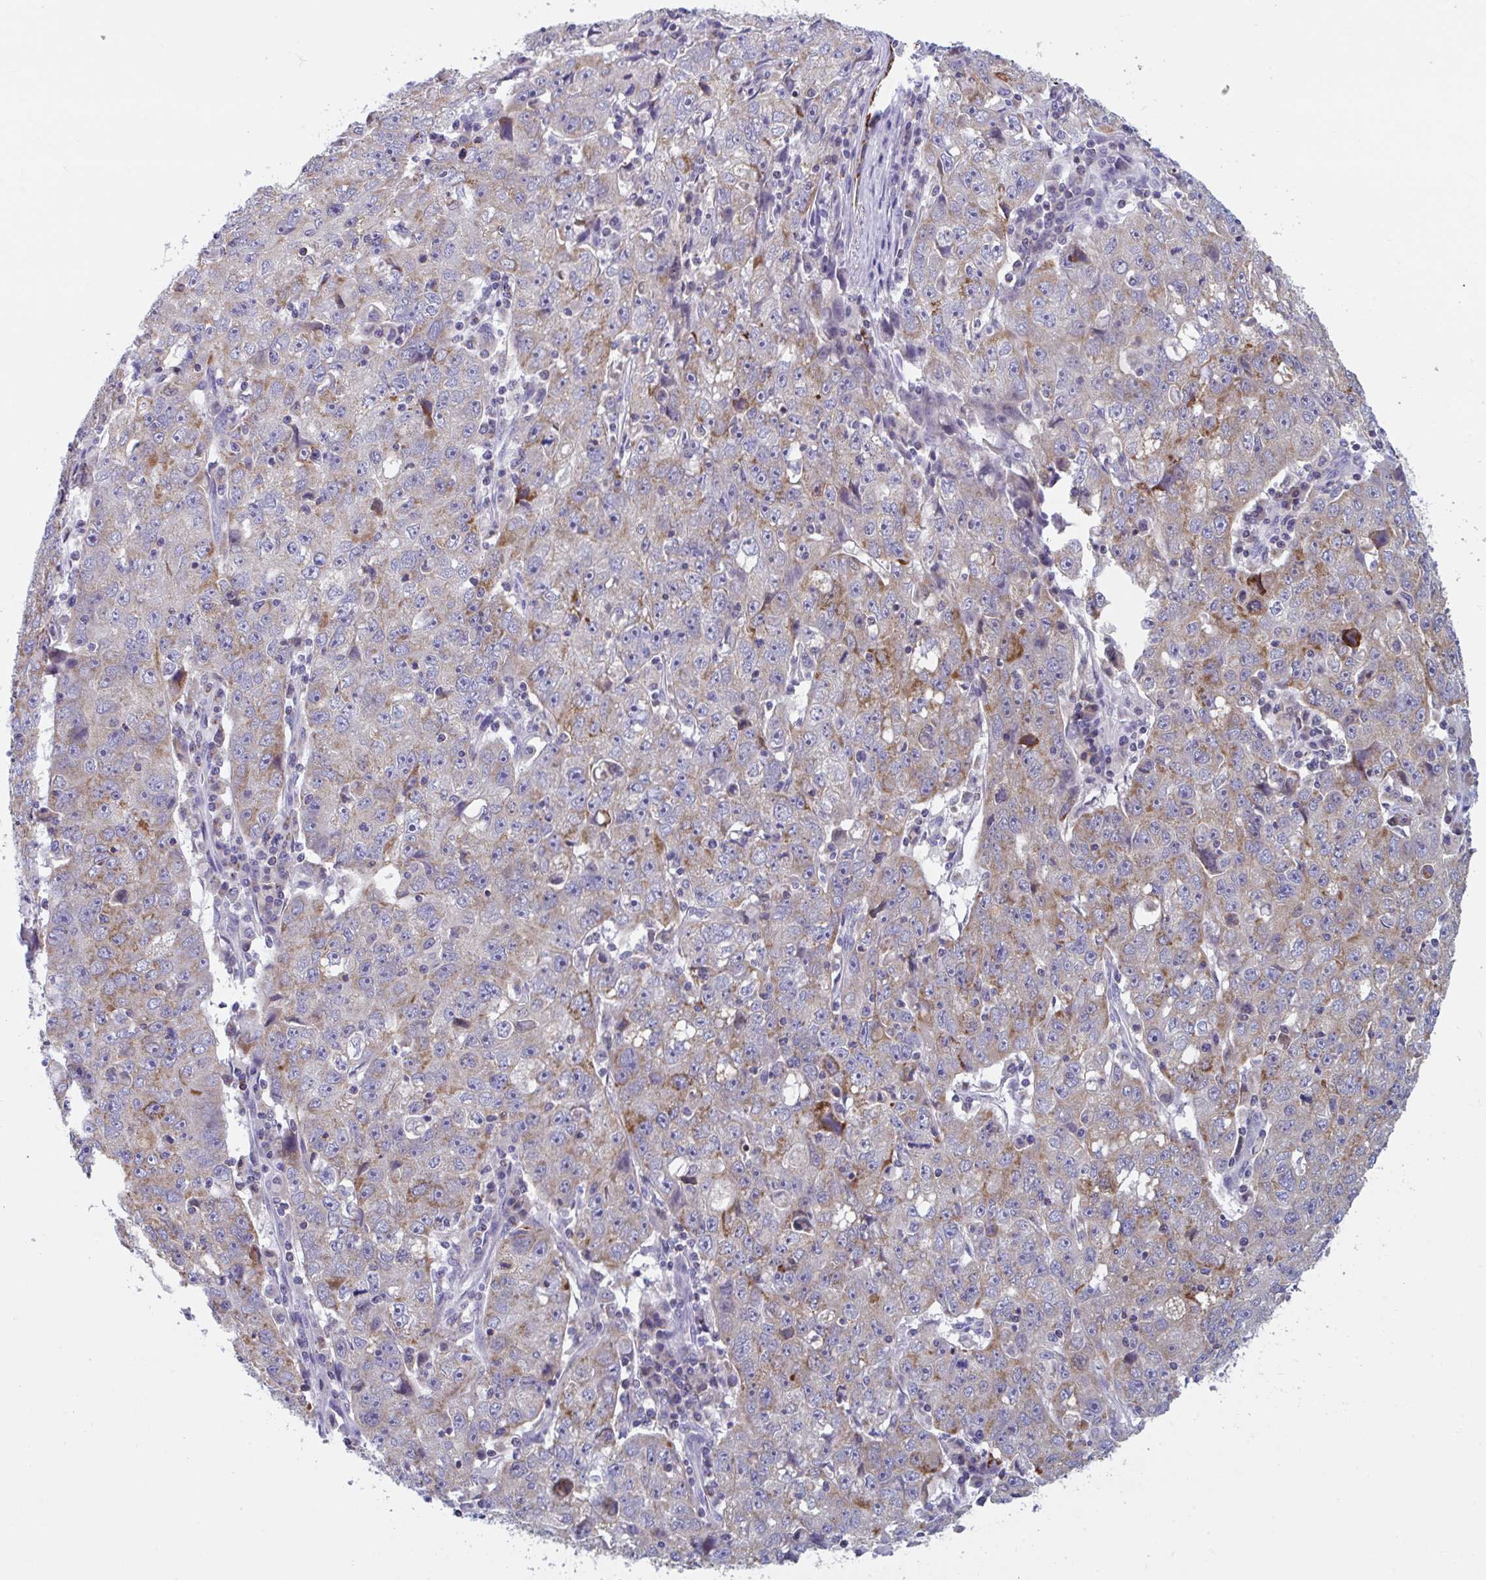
{"staining": {"intensity": "moderate", "quantity": "25%-75%", "location": "cytoplasmic/membranous"}, "tissue": "lung cancer", "cell_type": "Tumor cells", "image_type": "cancer", "snomed": [{"axis": "morphology", "description": "Normal morphology"}, {"axis": "morphology", "description": "Adenocarcinoma, NOS"}, {"axis": "topography", "description": "Lymph node"}, {"axis": "topography", "description": "Lung"}], "caption": "DAB immunohistochemical staining of human lung adenocarcinoma demonstrates moderate cytoplasmic/membranous protein staining in about 25%-75% of tumor cells.", "gene": "BCAT2", "patient": {"sex": "female", "age": 57}}